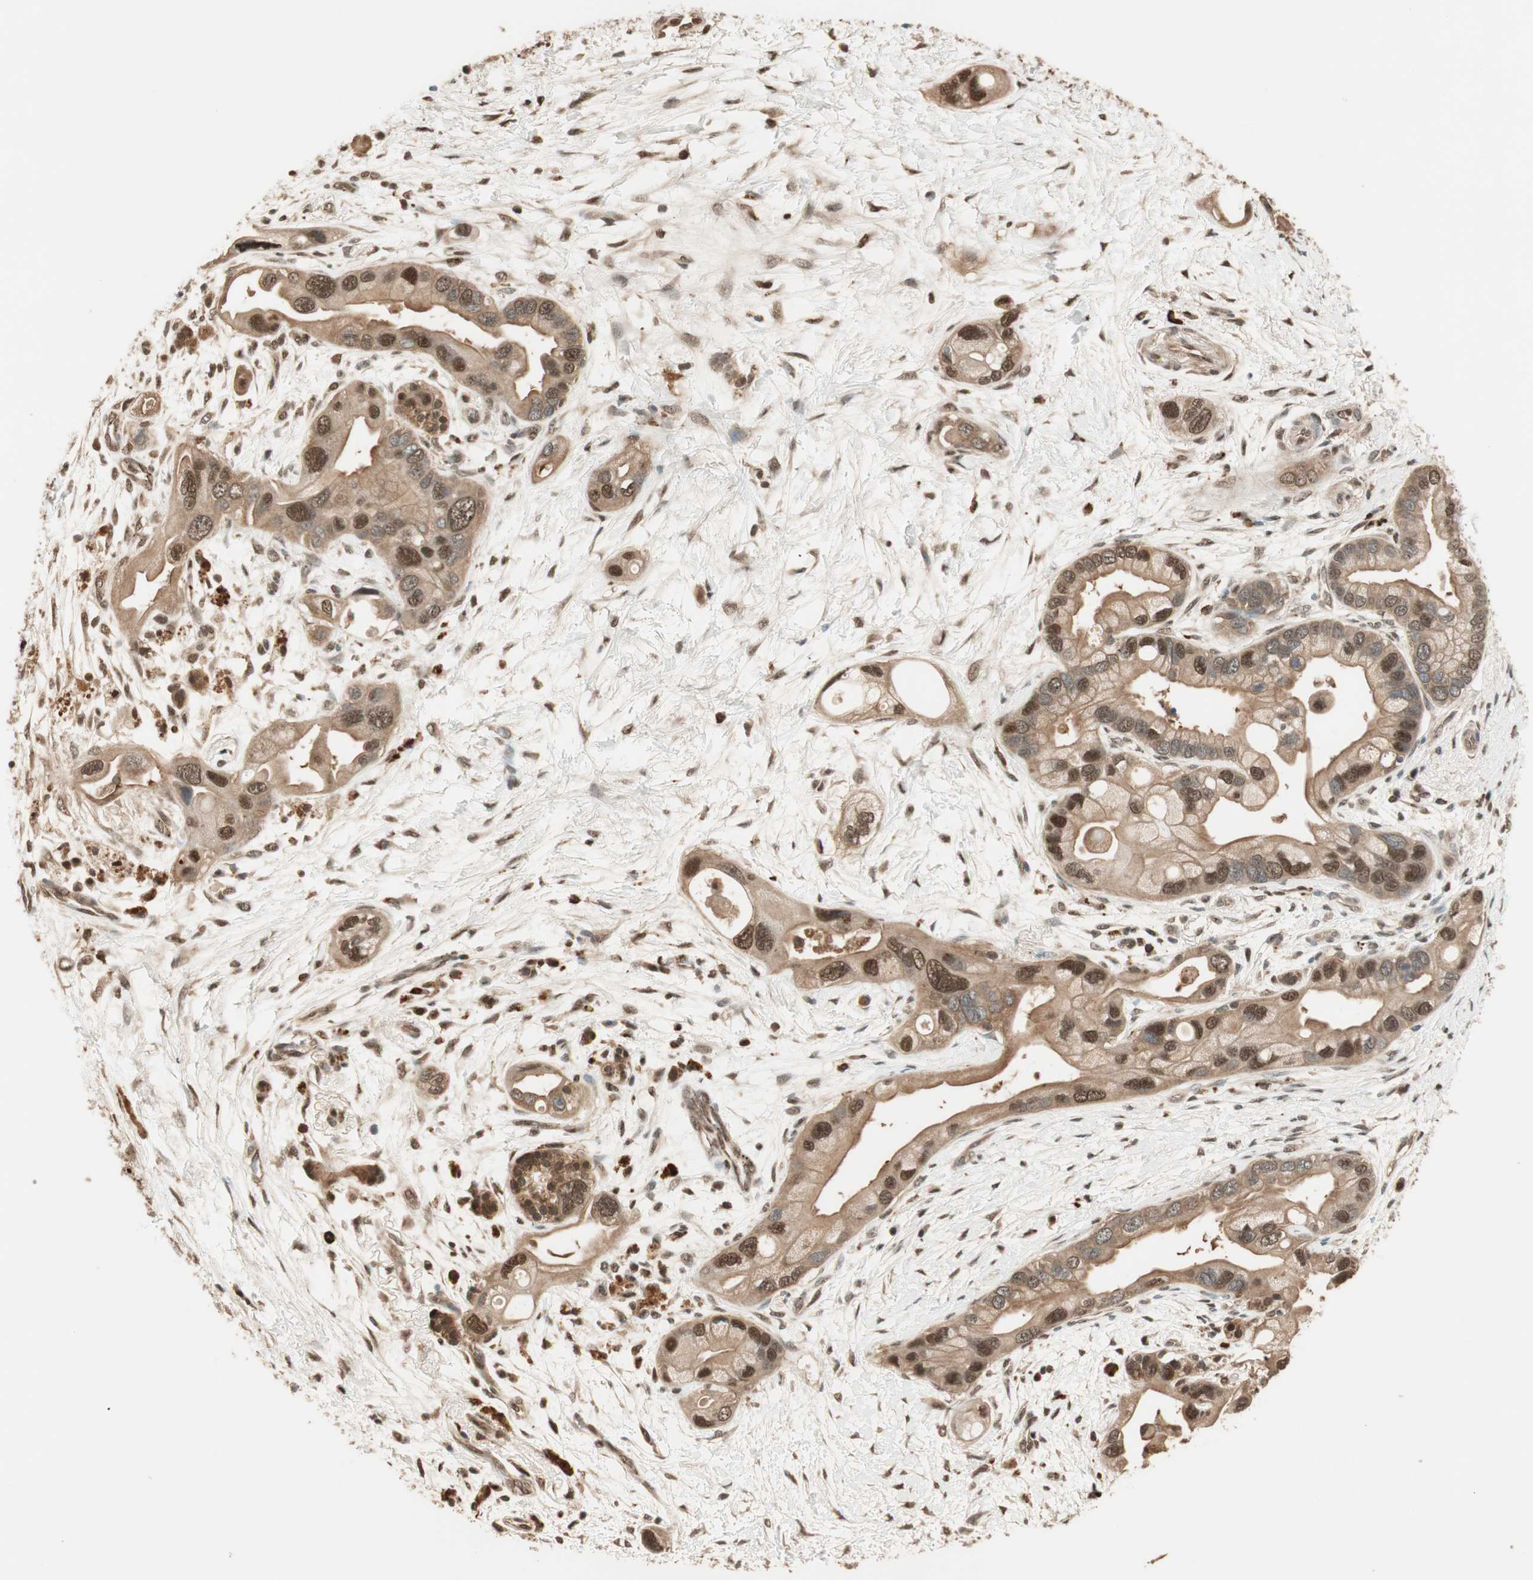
{"staining": {"intensity": "strong", "quantity": ">75%", "location": "cytoplasmic/membranous,nuclear"}, "tissue": "pancreatic cancer", "cell_type": "Tumor cells", "image_type": "cancer", "snomed": [{"axis": "morphology", "description": "Adenocarcinoma, NOS"}, {"axis": "topography", "description": "Pancreas"}], "caption": "Pancreatic cancer tissue demonstrates strong cytoplasmic/membranous and nuclear expression in about >75% of tumor cells, visualized by immunohistochemistry.", "gene": "ZNF443", "patient": {"sex": "female", "age": 77}}